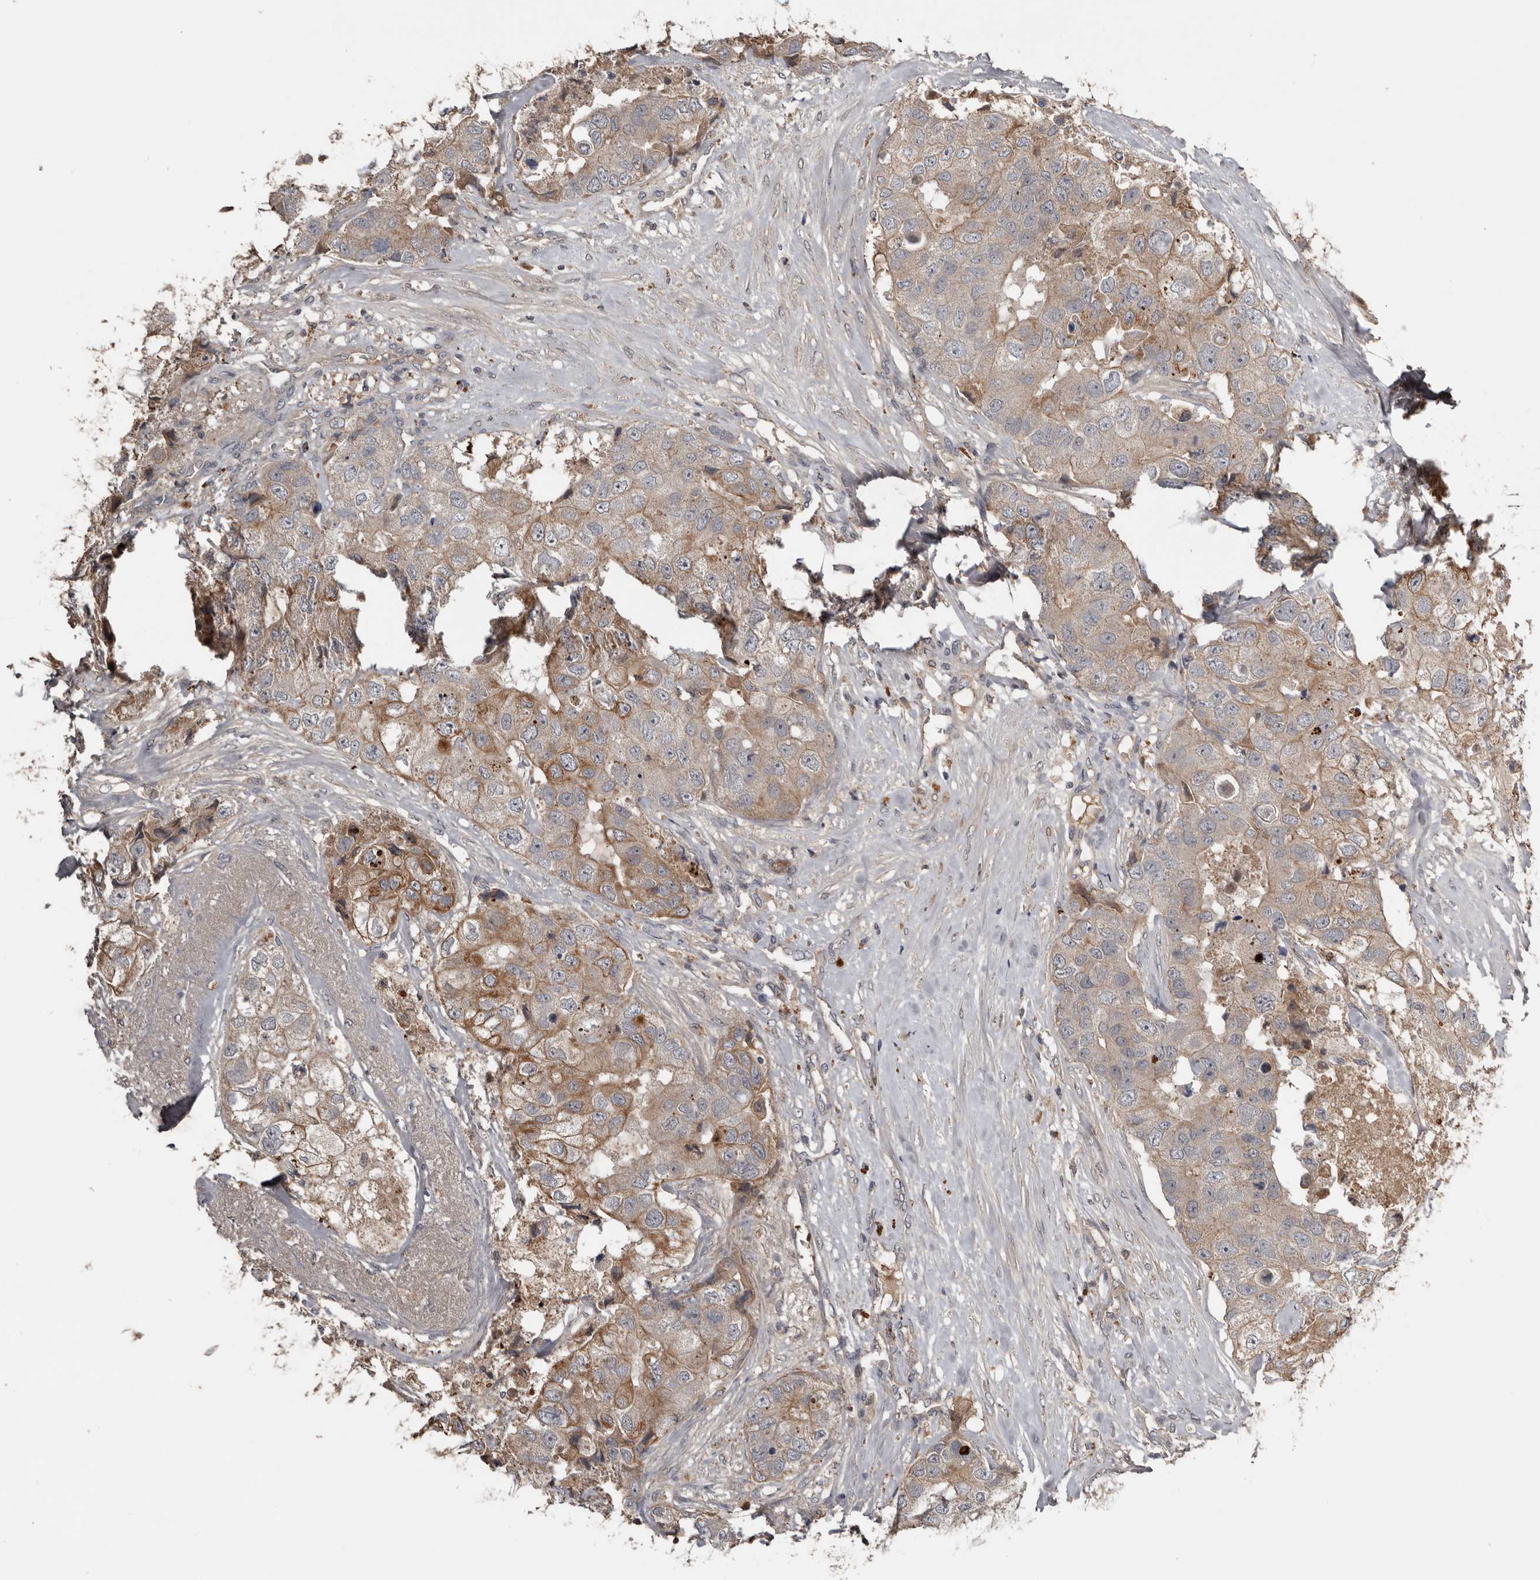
{"staining": {"intensity": "moderate", "quantity": "<25%", "location": "cytoplasmic/membranous"}, "tissue": "breast cancer", "cell_type": "Tumor cells", "image_type": "cancer", "snomed": [{"axis": "morphology", "description": "Duct carcinoma"}, {"axis": "topography", "description": "Breast"}], "caption": "Immunohistochemical staining of human breast invasive ductal carcinoma demonstrates low levels of moderate cytoplasmic/membranous expression in about <25% of tumor cells. (Brightfield microscopy of DAB IHC at high magnification).", "gene": "NMUR1", "patient": {"sex": "female", "age": 62}}